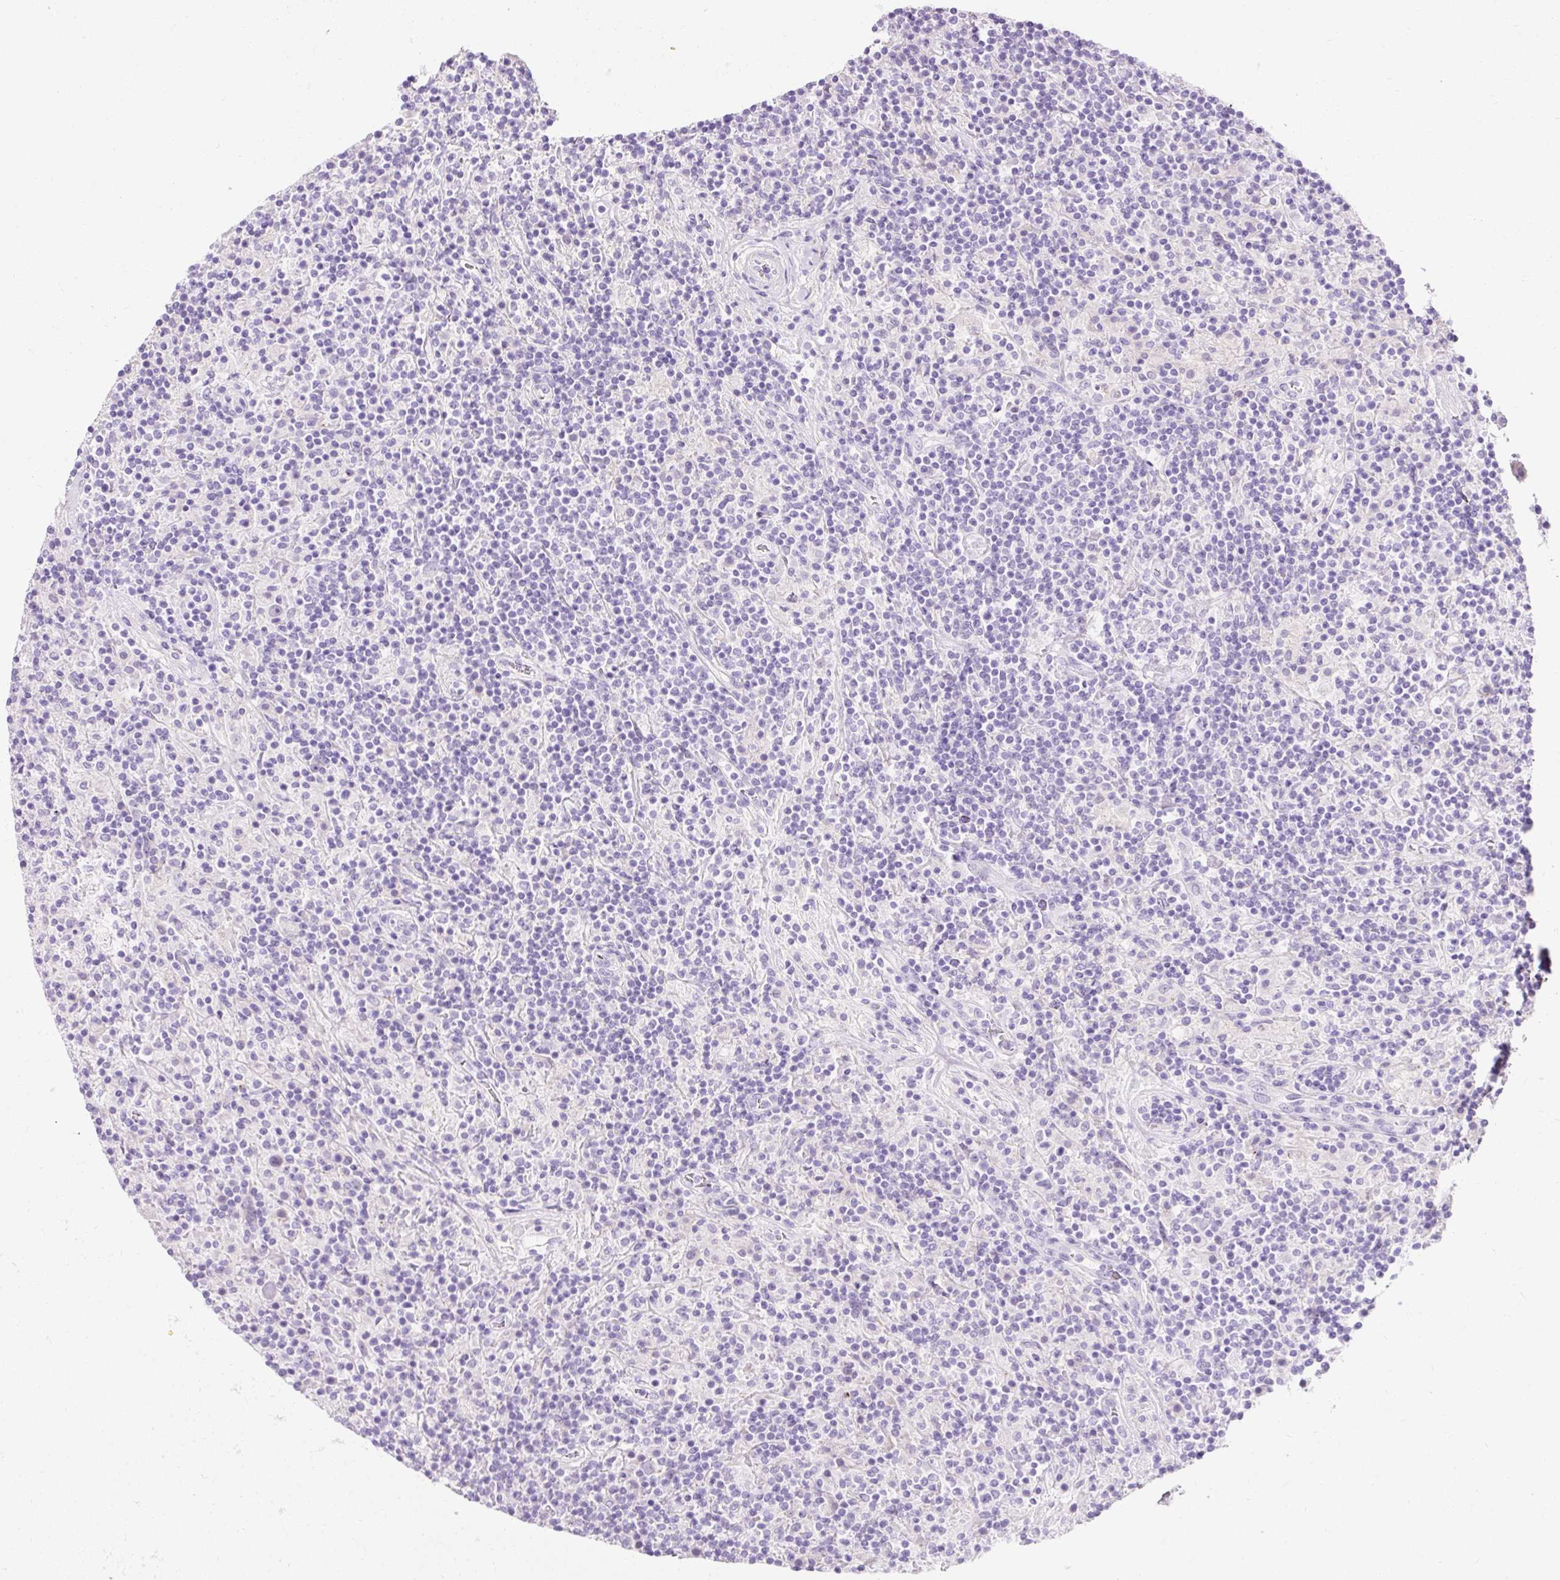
{"staining": {"intensity": "negative", "quantity": "none", "location": "none"}, "tissue": "lymphoma", "cell_type": "Tumor cells", "image_type": "cancer", "snomed": [{"axis": "morphology", "description": "Hodgkin's disease, NOS"}, {"axis": "topography", "description": "Lymph node"}], "caption": "This histopathology image is of lymphoma stained with immunohistochemistry to label a protein in brown with the nuclei are counter-stained blue. There is no staining in tumor cells.", "gene": "CLDN25", "patient": {"sex": "male", "age": 70}}